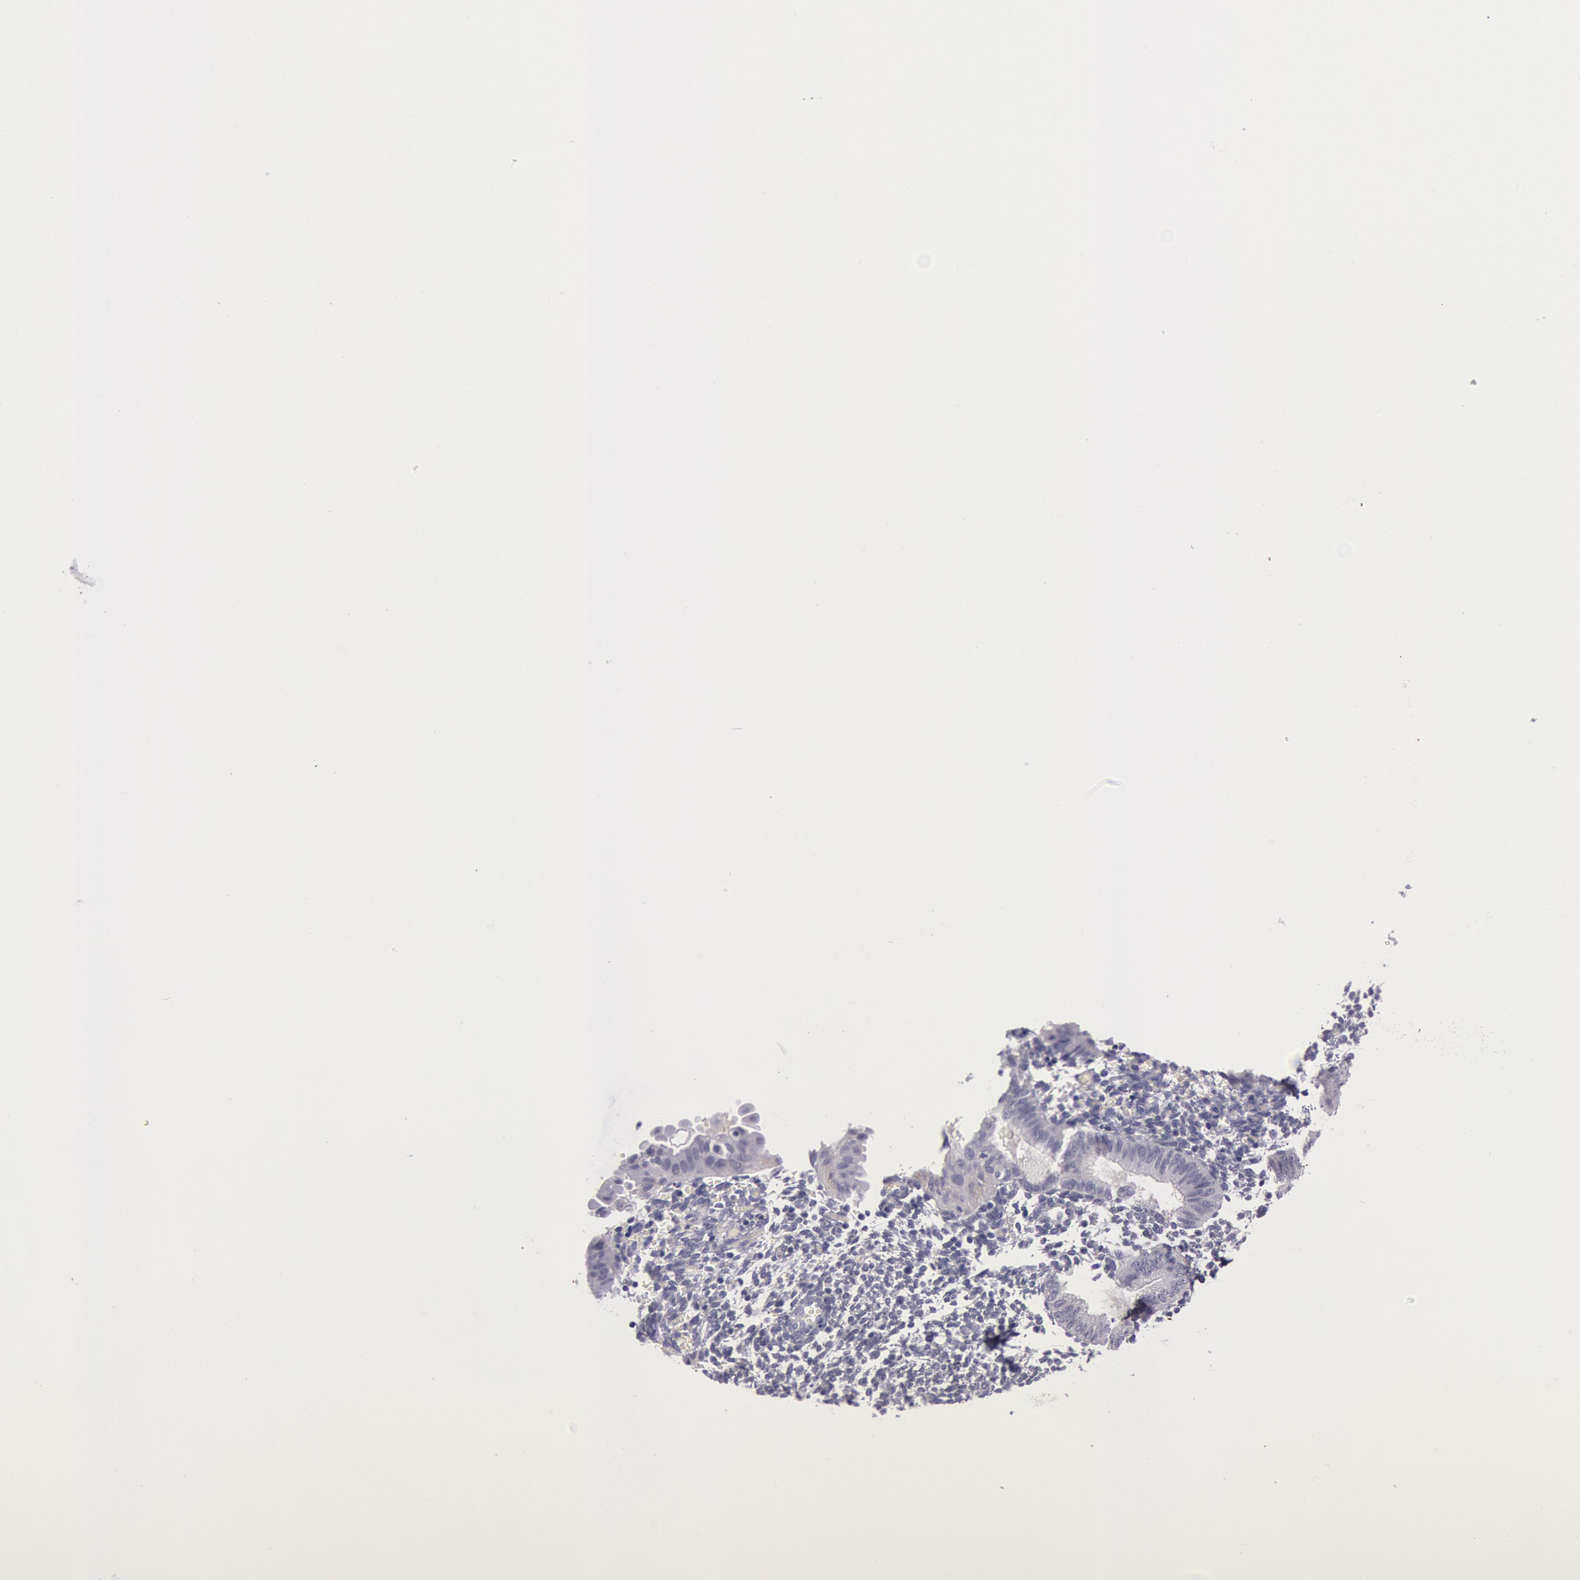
{"staining": {"intensity": "negative", "quantity": "none", "location": "none"}, "tissue": "endometrium", "cell_type": "Cells in endometrial stroma", "image_type": "normal", "snomed": [{"axis": "morphology", "description": "Normal tissue, NOS"}, {"axis": "topography", "description": "Endometrium"}], "caption": "IHC of unremarkable human endometrium reveals no staining in cells in endometrial stroma. (Immunohistochemistry, brightfield microscopy, high magnification).", "gene": "EGFR", "patient": {"sex": "female", "age": 61}}